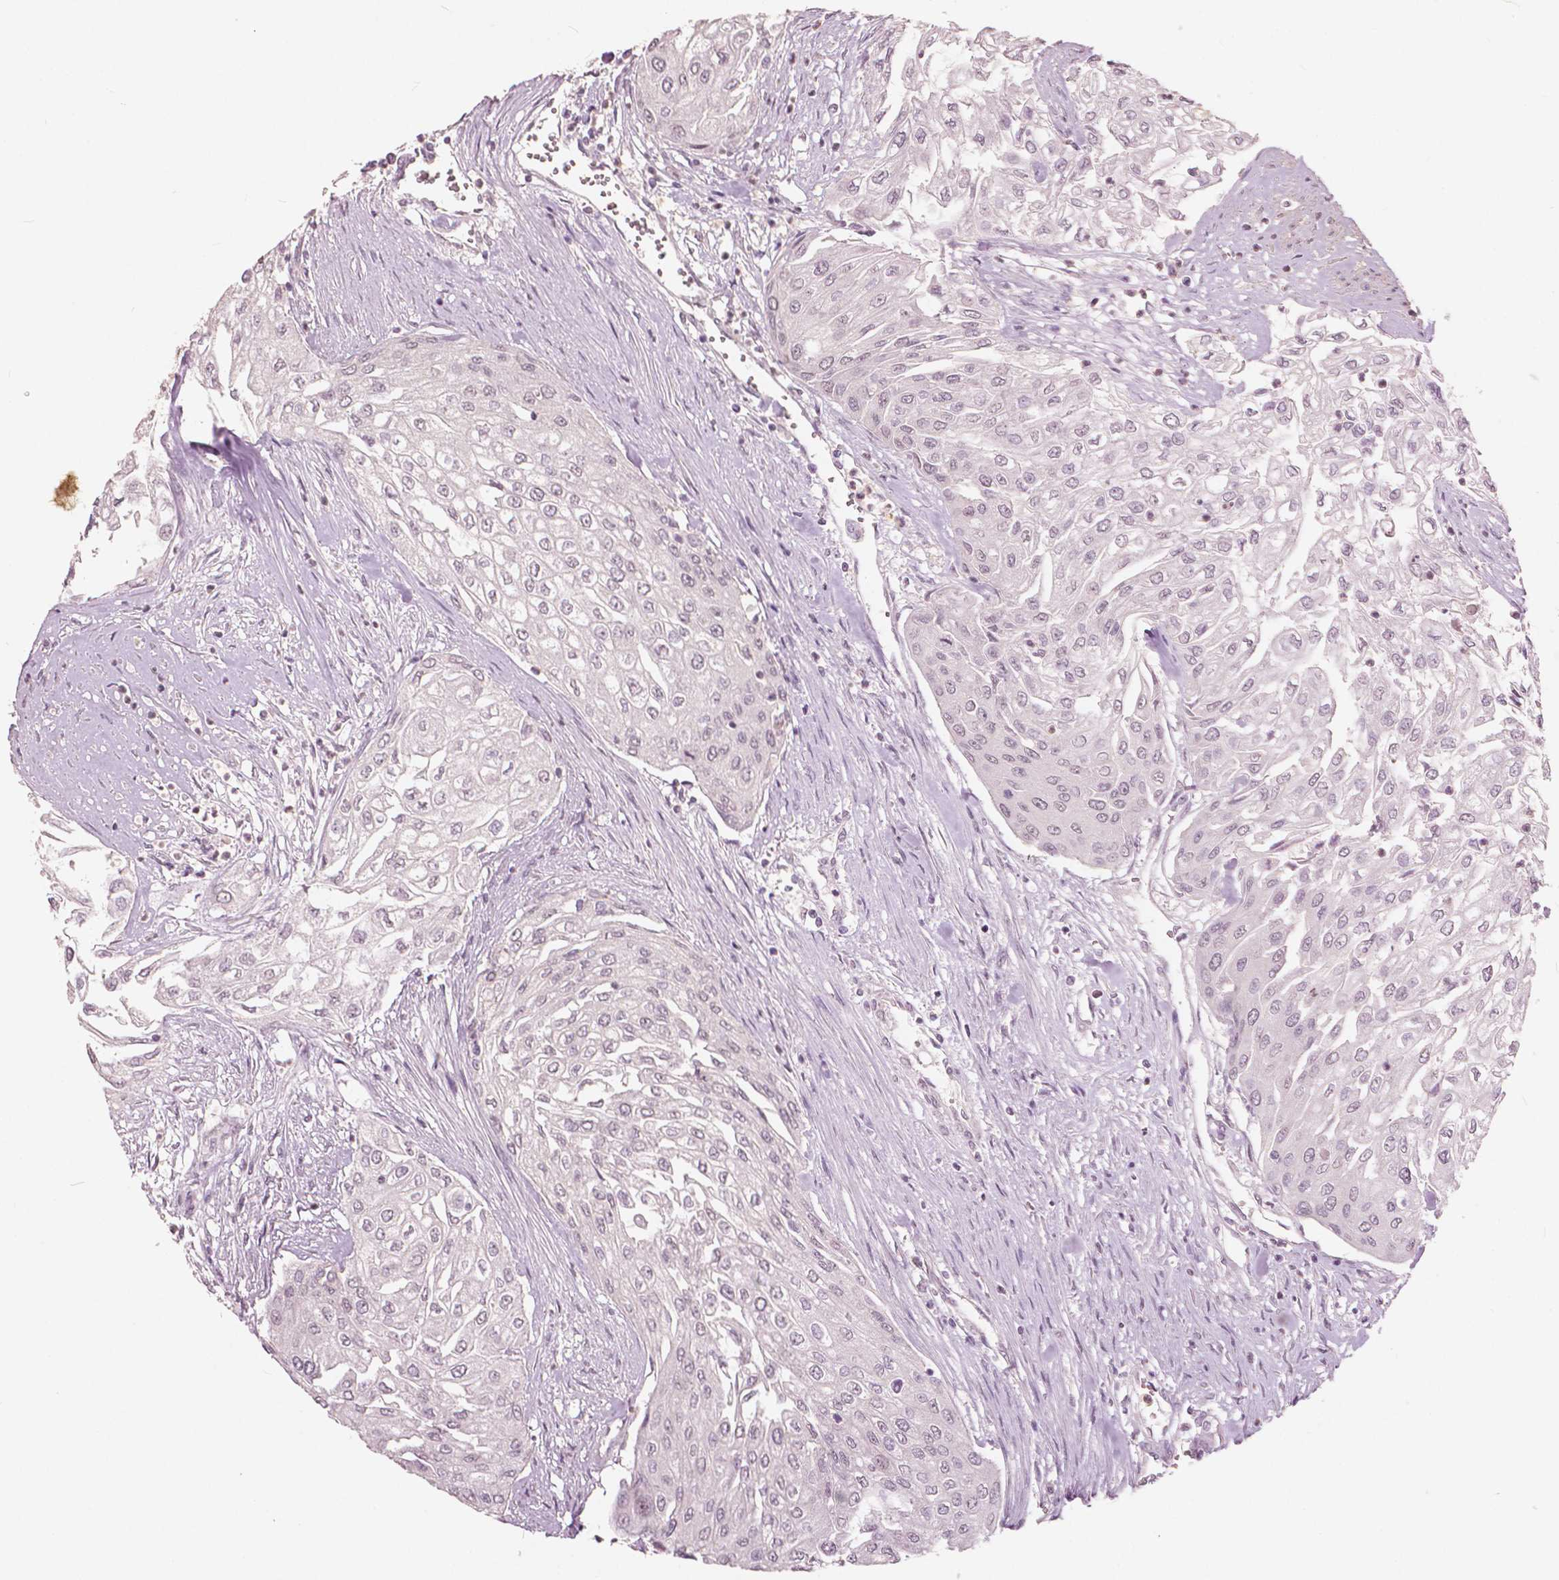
{"staining": {"intensity": "negative", "quantity": "none", "location": "none"}, "tissue": "urothelial cancer", "cell_type": "Tumor cells", "image_type": "cancer", "snomed": [{"axis": "morphology", "description": "Urothelial carcinoma, High grade"}, {"axis": "topography", "description": "Urinary bladder"}], "caption": "Tumor cells are negative for brown protein staining in urothelial cancer.", "gene": "NANOG", "patient": {"sex": "male", "age": 62}}